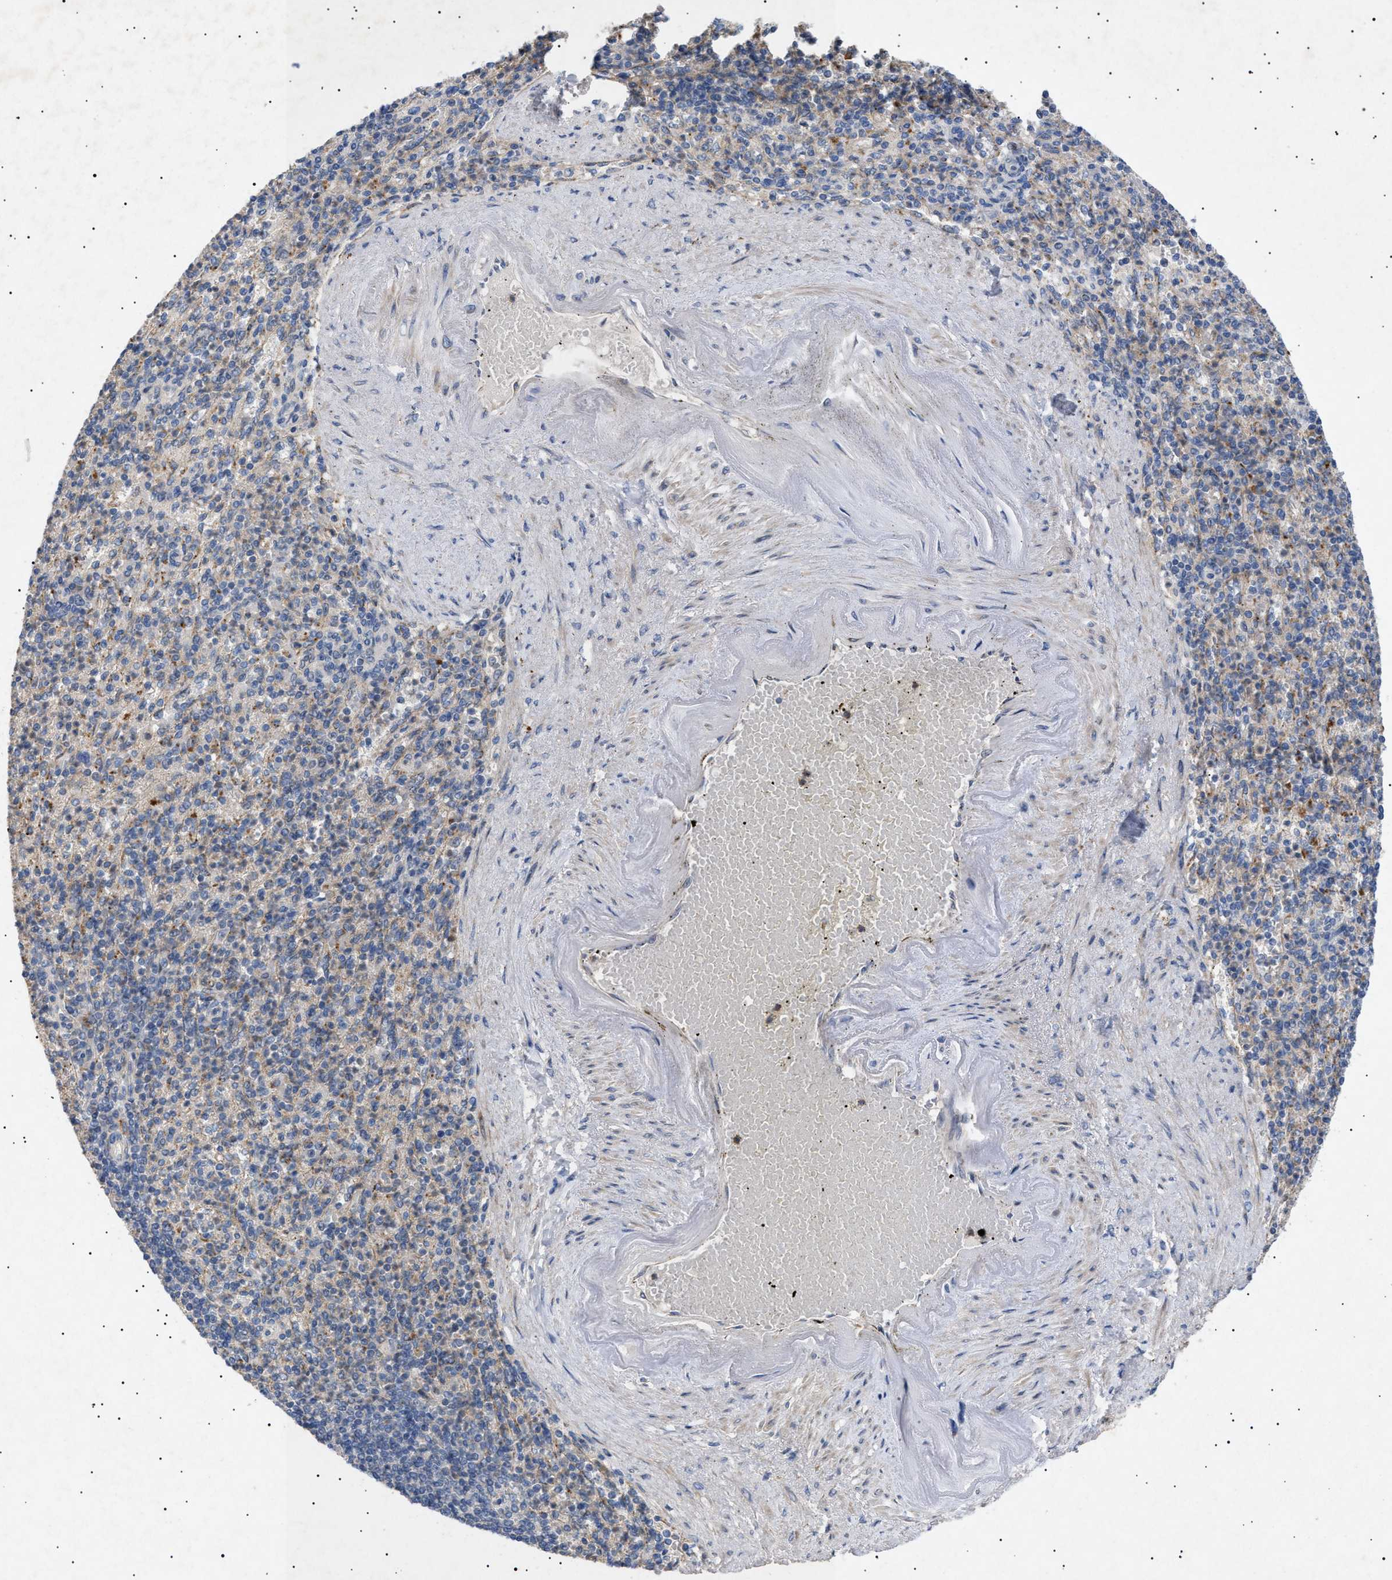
{"staining": {"intensity": "moderate", "quantity": "<25%", "location": "cytoplasmic/membranous"}, "tissue": "spleen", "cell_type": "Cells in red pulp", "image_type": "normal", "snomed": [{"axis": "morphology", "description": "Normal tissue, NOS"}, {"axis": "topography", "description": "Spleen"}], "caption": "Spleen stained with immunohistochemistry (IHC) exhibits moderate cytoplasmic/membranous staining in approximately <25% of cells in red pulp. The staining was performed using DAB to visualize the protein expression in brown, while the nuclei were stained in blue with hematoxylin (Magnification: 20x).", "gene": "SIRT5", "patient": {"sex": "female", "age": 74}}